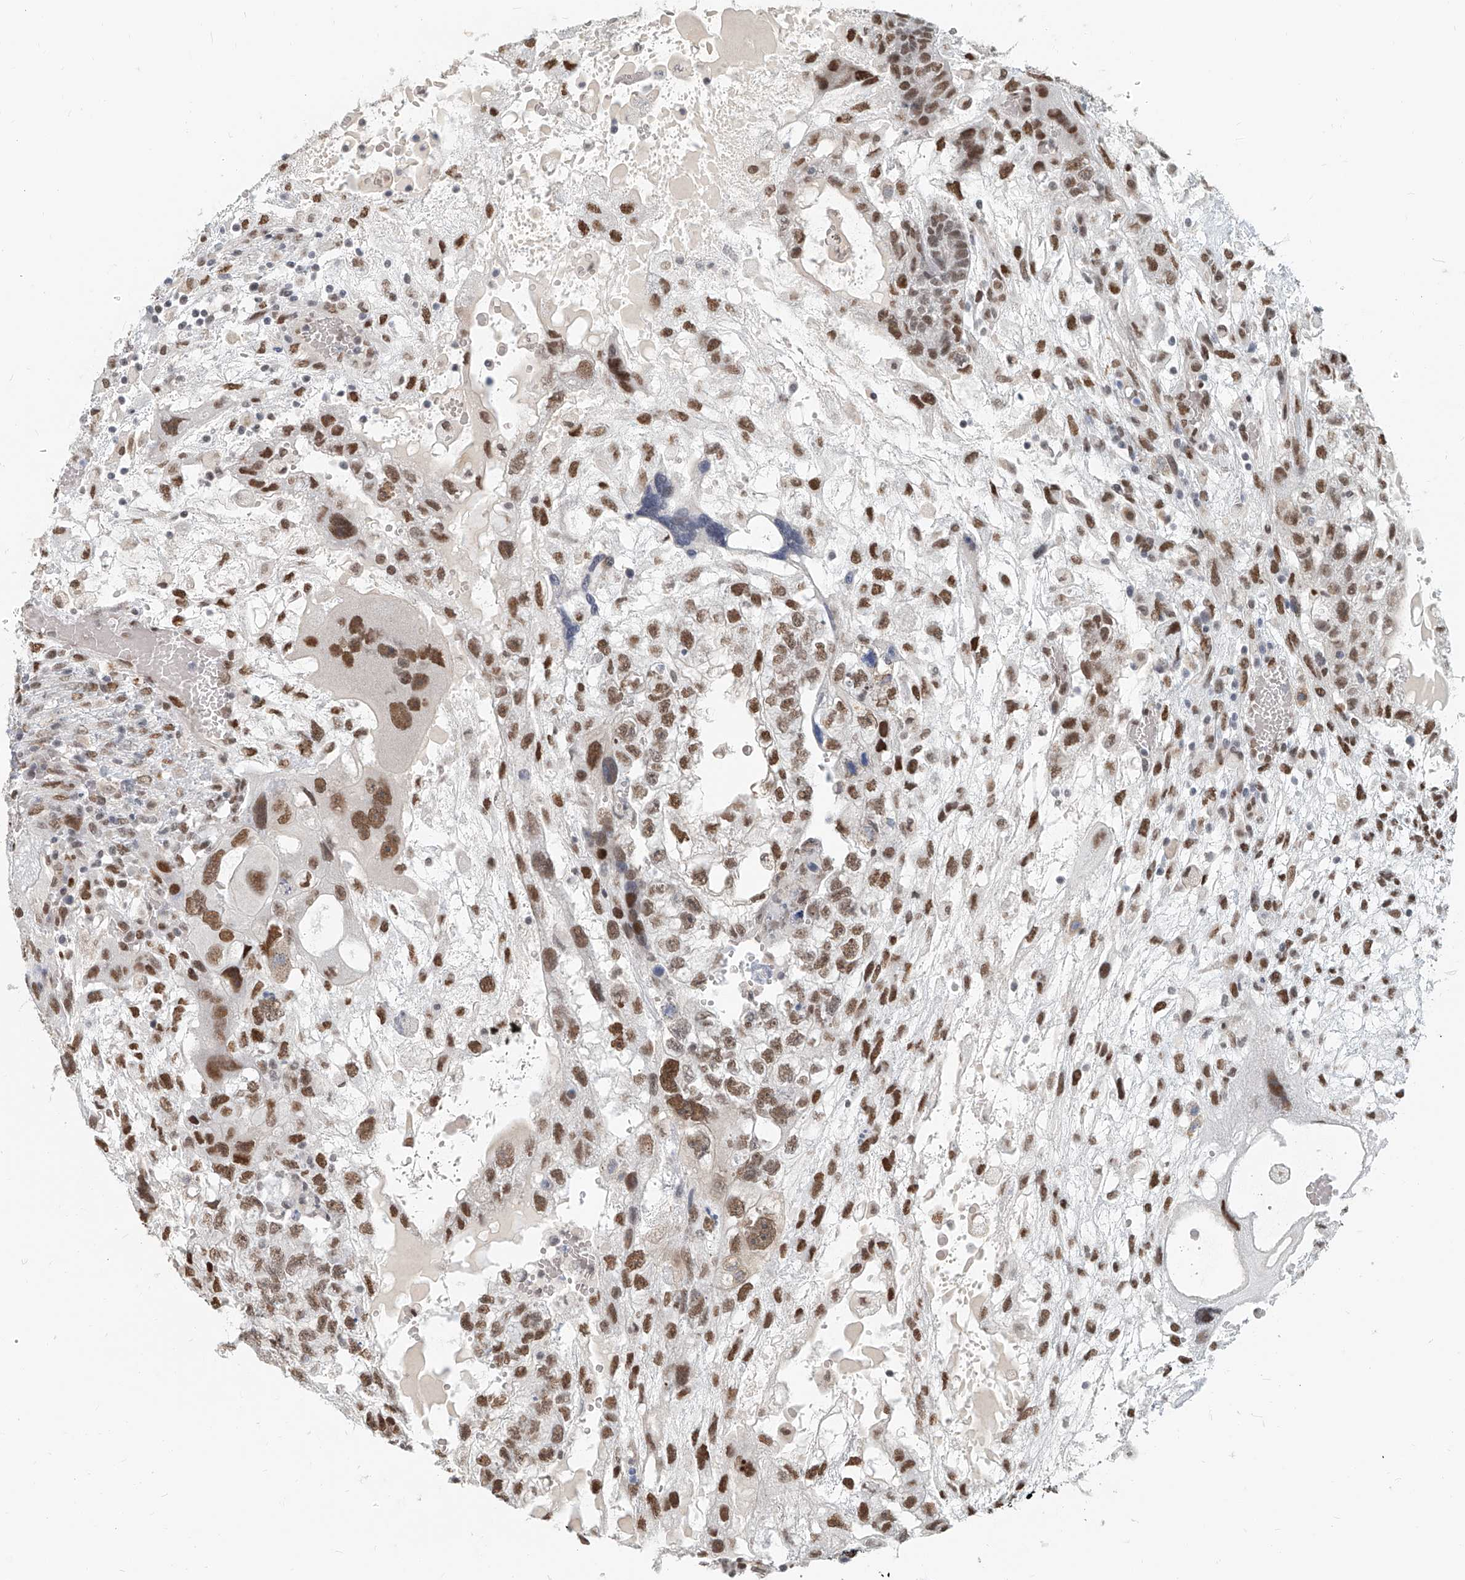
{"staining": {"intensity": "strong", "quantity": ">75%", "location": "nuclear"}, "tissue": "testis cancer", "cell_type": "Tumor cells", "image_type": "cancer", "snomed": [{"axis": "morphology", "description": "Carcinoma, Embryonal, NOS"}, {"axis": "topography", "description": "Testis"}], "caption": "A brown stain labels strong nuclear expression of a protein in human testis embryonal carcinoma tumor cells. The staining is performed using DAB (3,3'-diaminobenzidine) brown chromogen to label protein expression. The nuclei are counter-stained blue using hematoxylin.", "gene": "SASH1", "patient": {"sex": "male", "age": 36}}